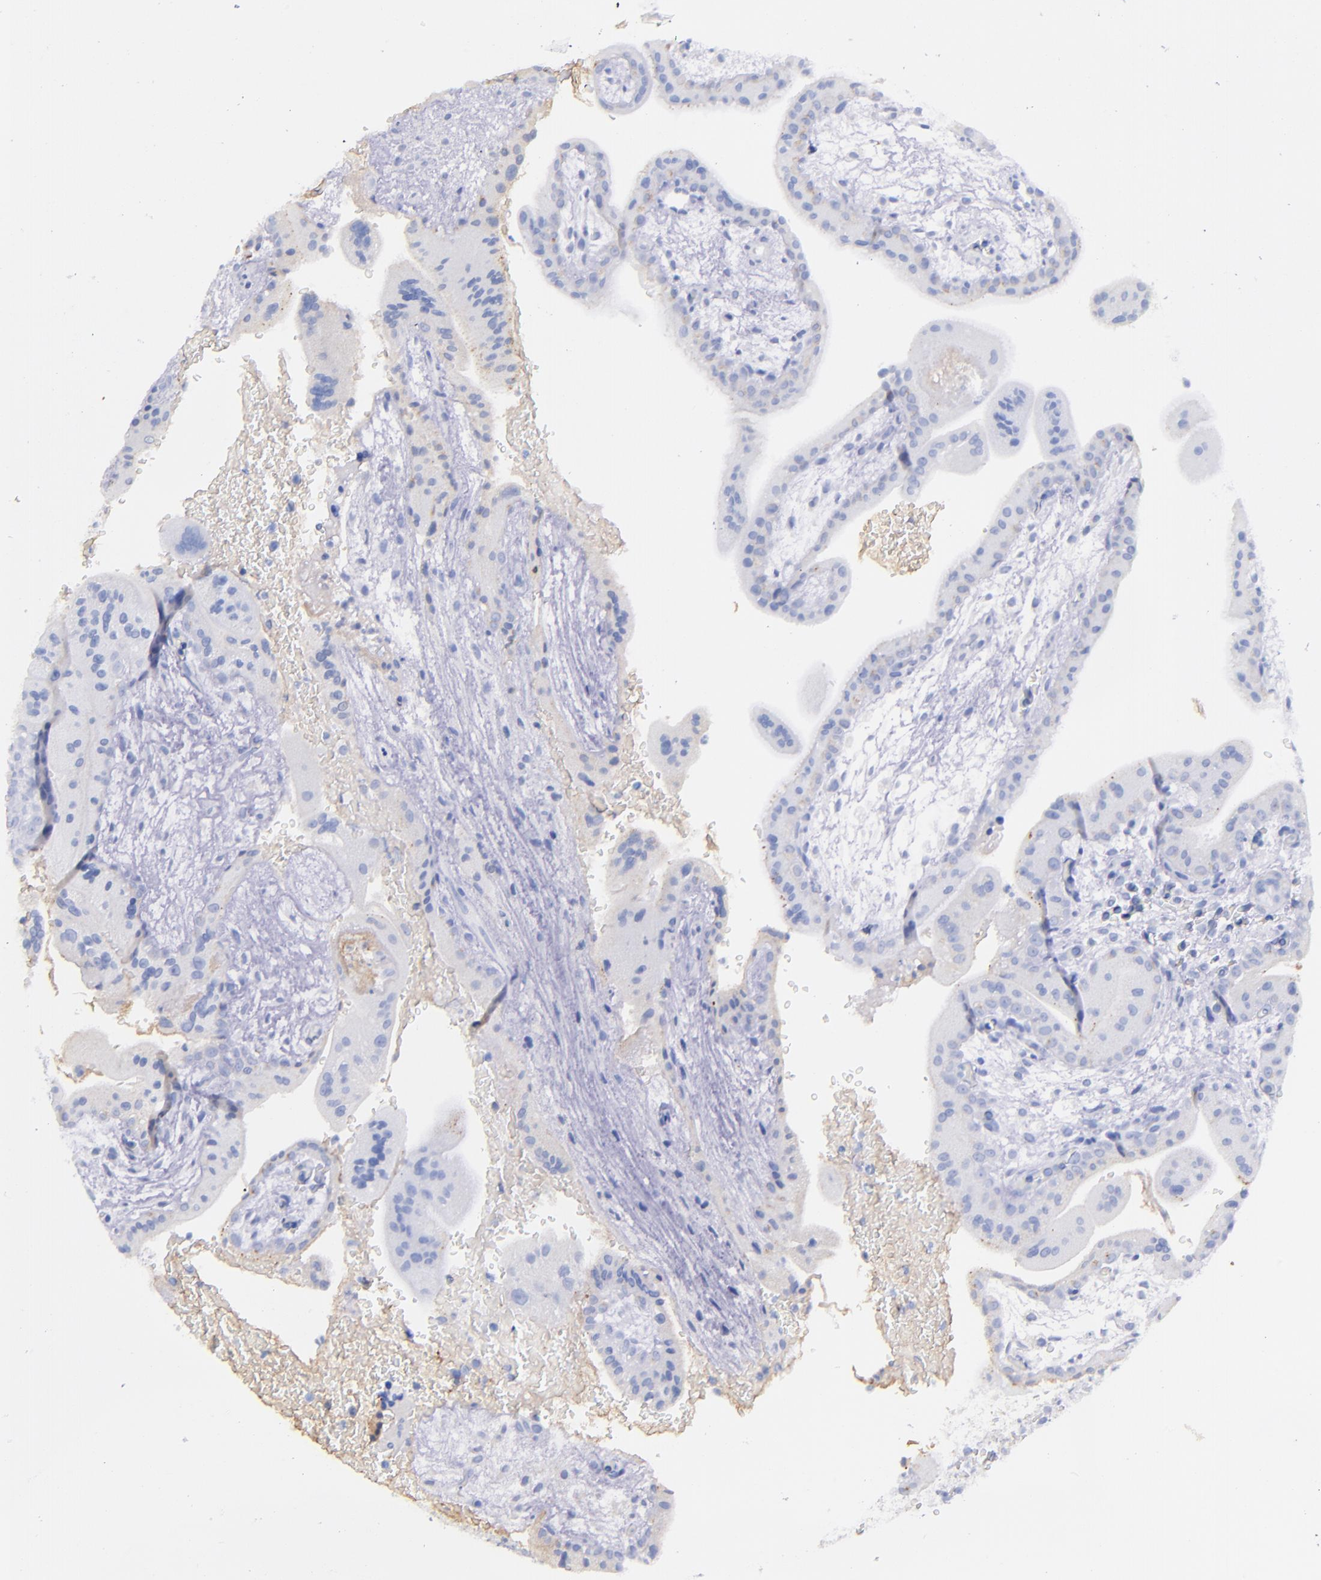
{"staining": {"intensity": "negative", "quantity": "none", "location": "none"}, "tissue": "placenta", "cell_type": "Decidual cells", "image_type": "normal", "snomed": [{"axis": "morphology", "description": "Normal tissue, NOS"}, {"axis": "topography", "description": "Placenta"}], "caption": "High magnification brightfield microscopy of normal placenta stained with DAB (3,3'-diaminobenzidine) (brown) and counterstained with hematoxylin (blue): decidual cells show no significant positivity.", "gene": "KNG1", "patient": {"sex": "female", "age": 35}}